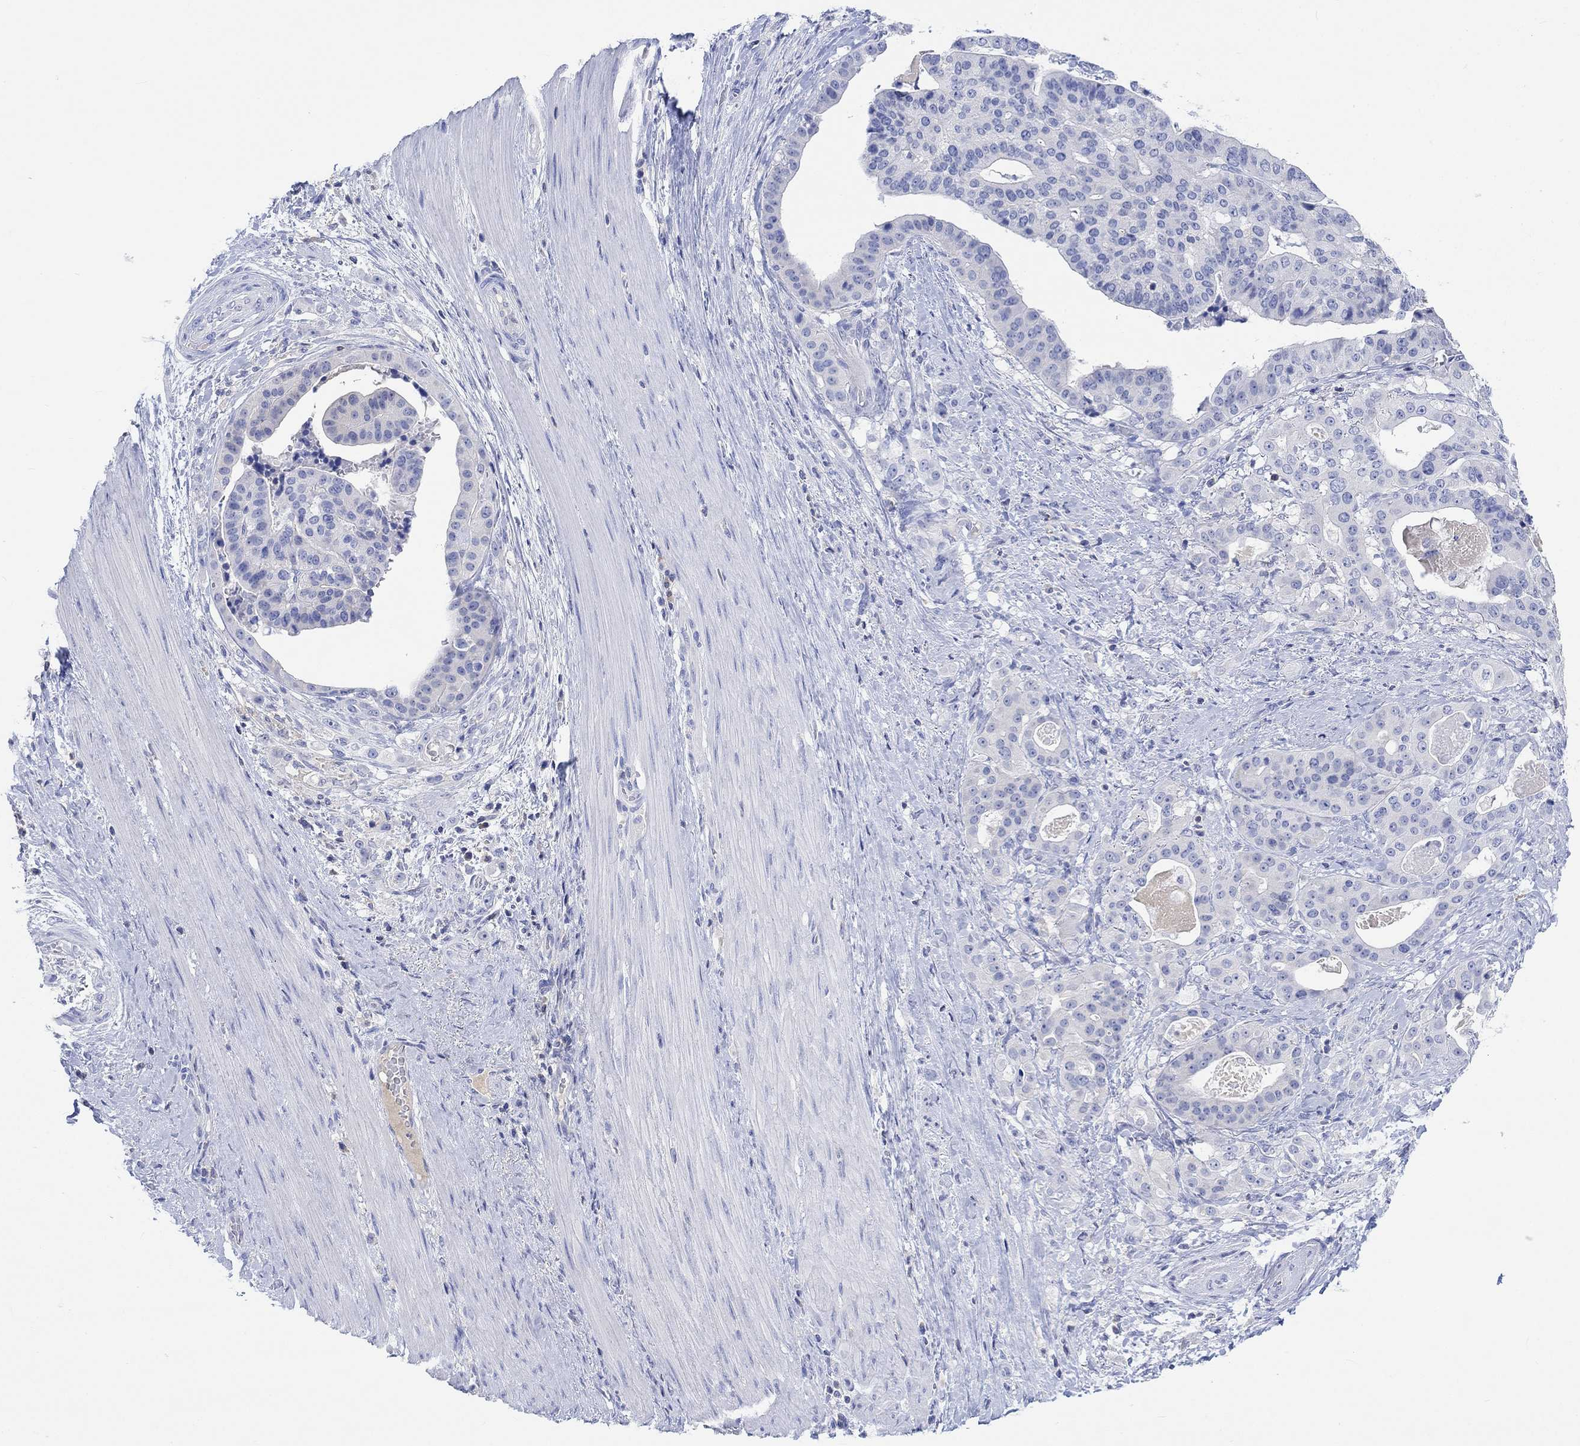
{"staining": {"intensity": "negative", "quantity": "none", "location": "none"}, "tissue": "stomach cancer", "cell_type": "Tumor cells", "image_type": "cancer", "snomed": [{"axis": "morphology", "description": "Adenocarcinoma, NOS"}, {"axis": "topography", "description": "Stomach"}], "caption": "The image demonstrates no significant expression in tumor cells of stomach adenocarcinoma.", "gene": "GCM1", "patient": {"sex": "male", "age": 48}}